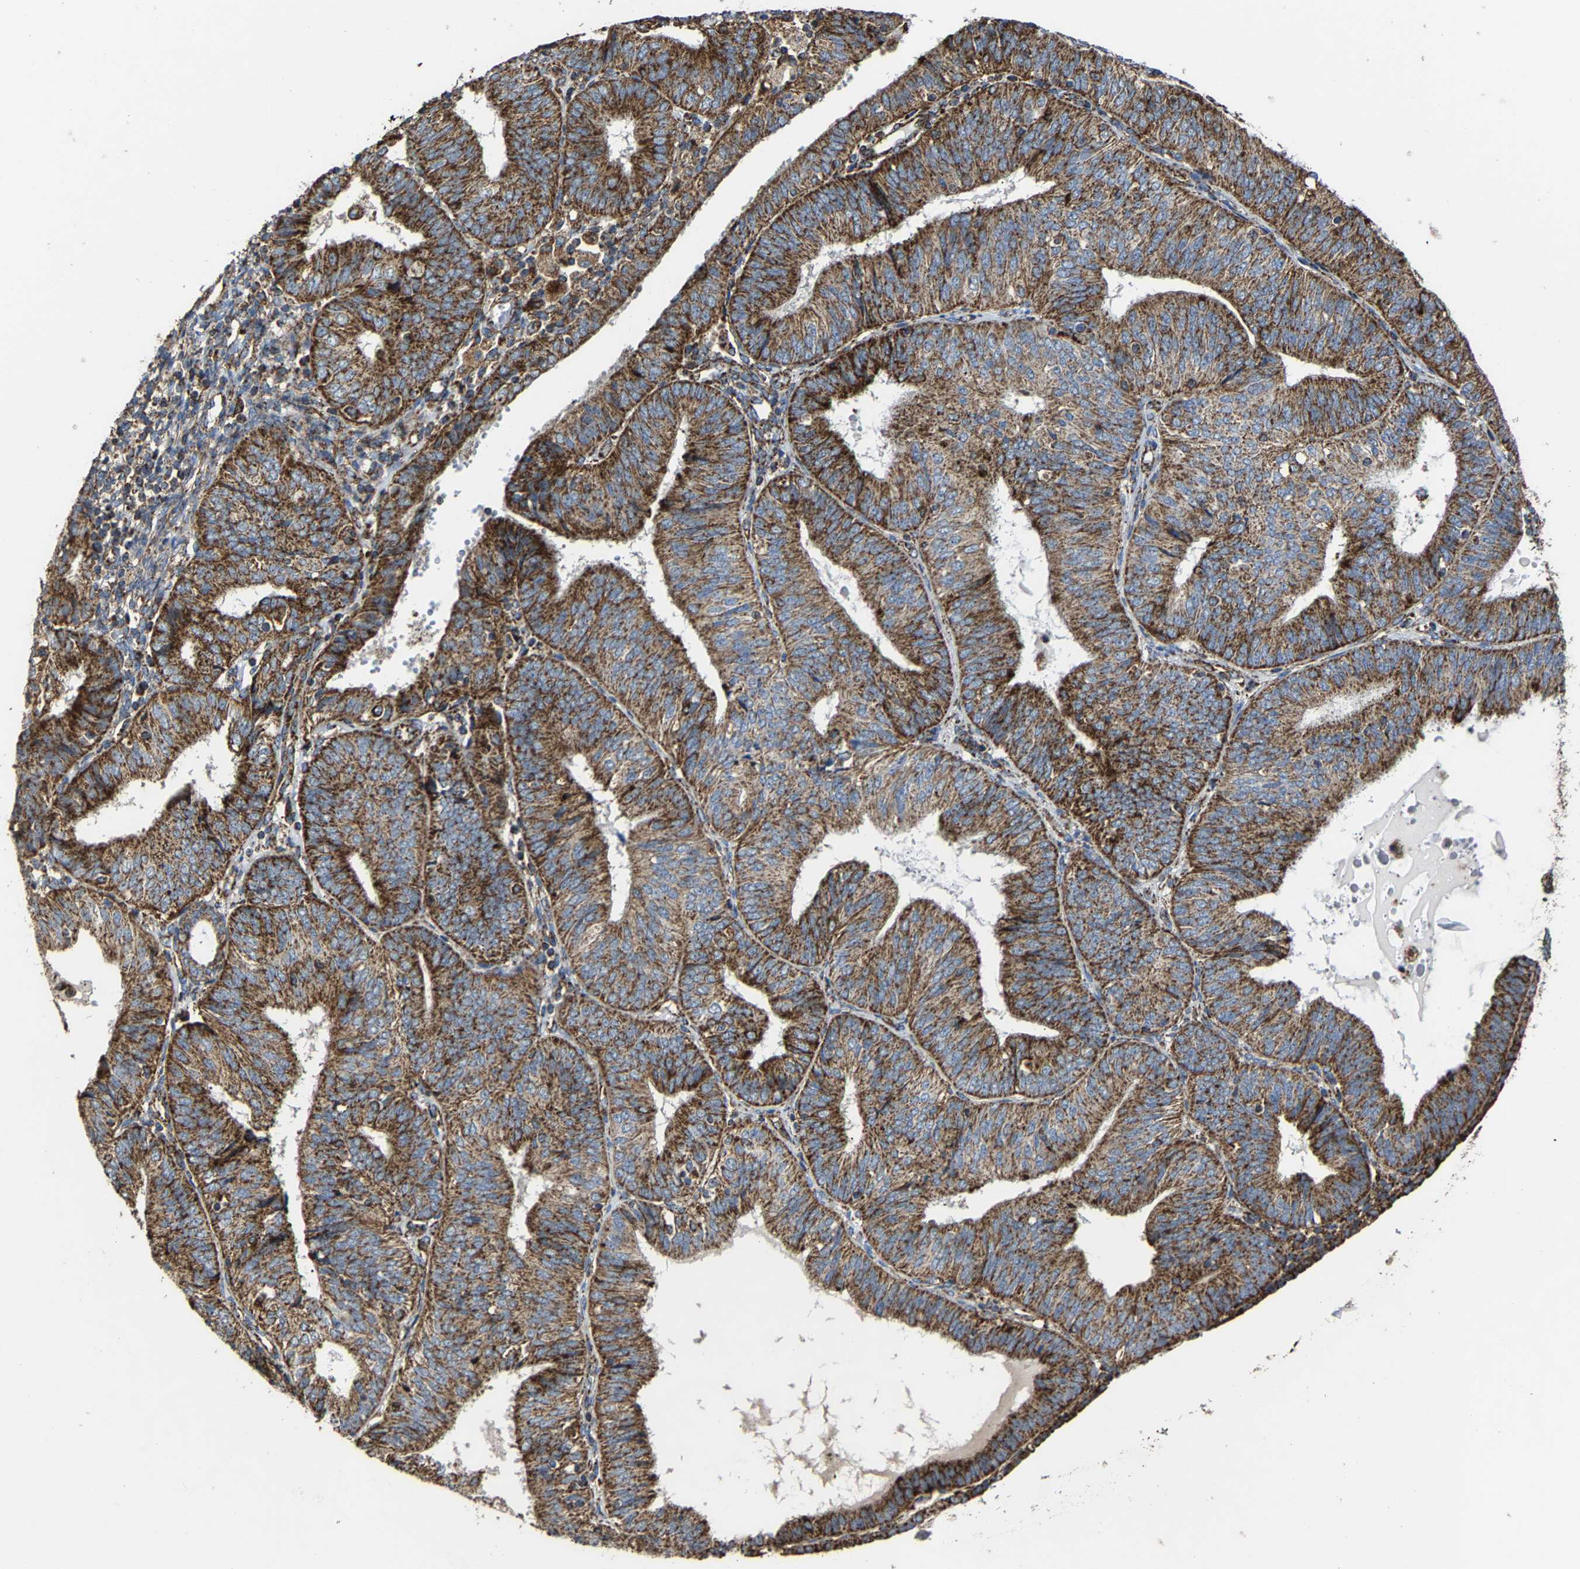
{"staining": {"intensity": "strong", "quantity": ">75%", "location": "cytoplasmic/membranous"}, "tissue": "endometrial cancer", "cell_type": "Tumor cells", "image_type": "cancer", "snomed": [{"axis": "morphology", "description": "Adenocarcinoma, NOS"}, {"axis": "topography", "description": "Endometrium"}], "caption": "Strong cytoplasmic/membranous expression is identified in about >75% of tumor cells in endometrial adenocarcinoma. (Stains: DAB in brown, nuclei in blue, Microscopy: brightfield microscopy at high magnification).", "gene": "NDUFV3", "patient": {"sex": "female", "age": 58}}